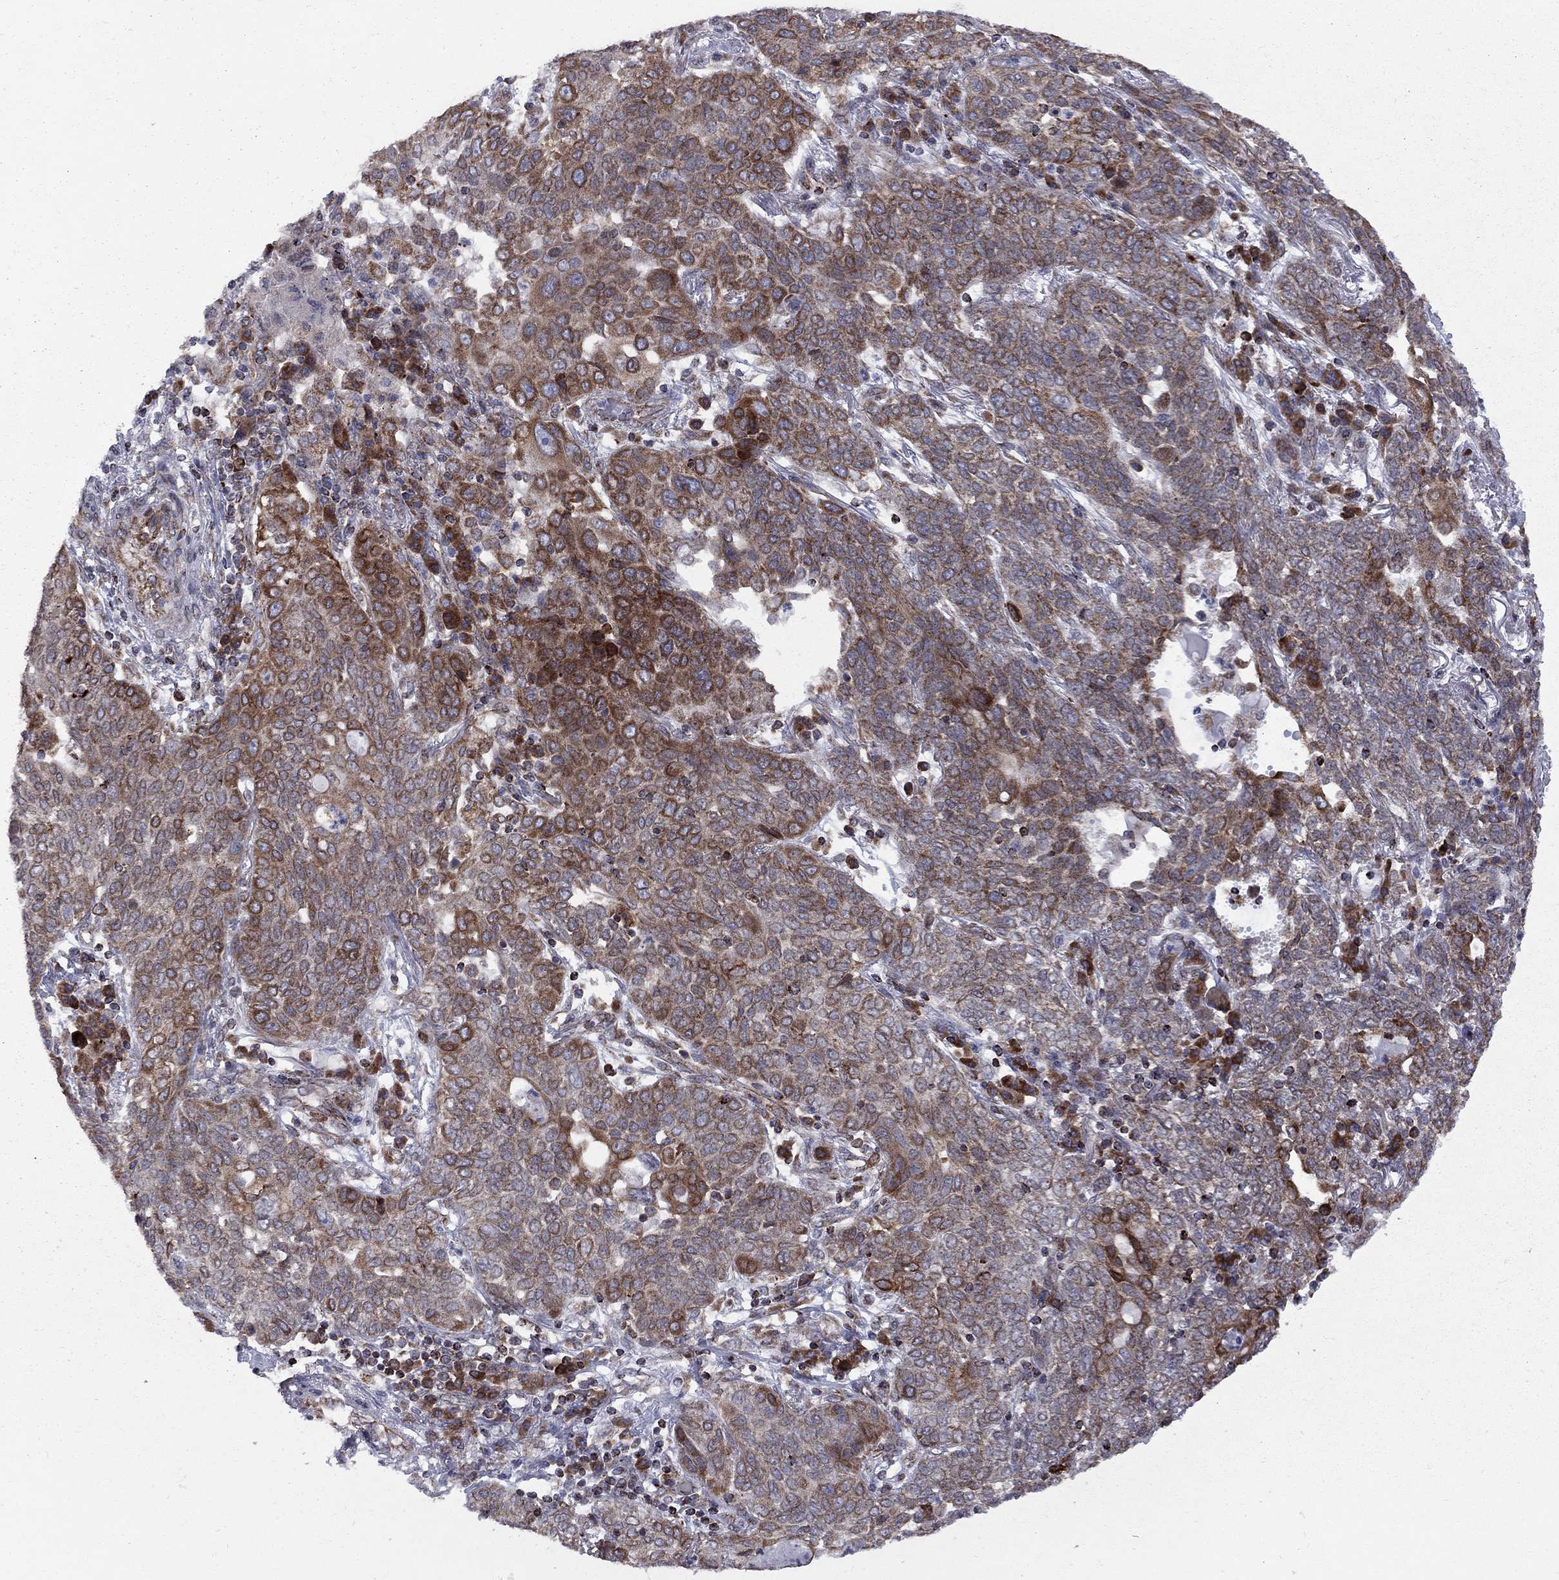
{"staining": {"intensity": "moderate", "quantity": "25%-75%", "location": "cytoplasmic/membranous"}, "tissue": "lung cancer", "cell_type": "Tumor cells", "image_type": "cancer", "snomed": [{"axis": "morphology", "description": "Squamous cell carcinoma, NOS"}, {"axis": "topography", "description": "Lung"}], "caption": "Squamous cell carcinoma (lung) was stained to show a protein in brown. There is medium levels of moderate cytoplasmic/membranous staining in about 25%-75% of tumor cells.", "gene": "CLPTM1", "patient": {"sex": "female", "age": 70}}